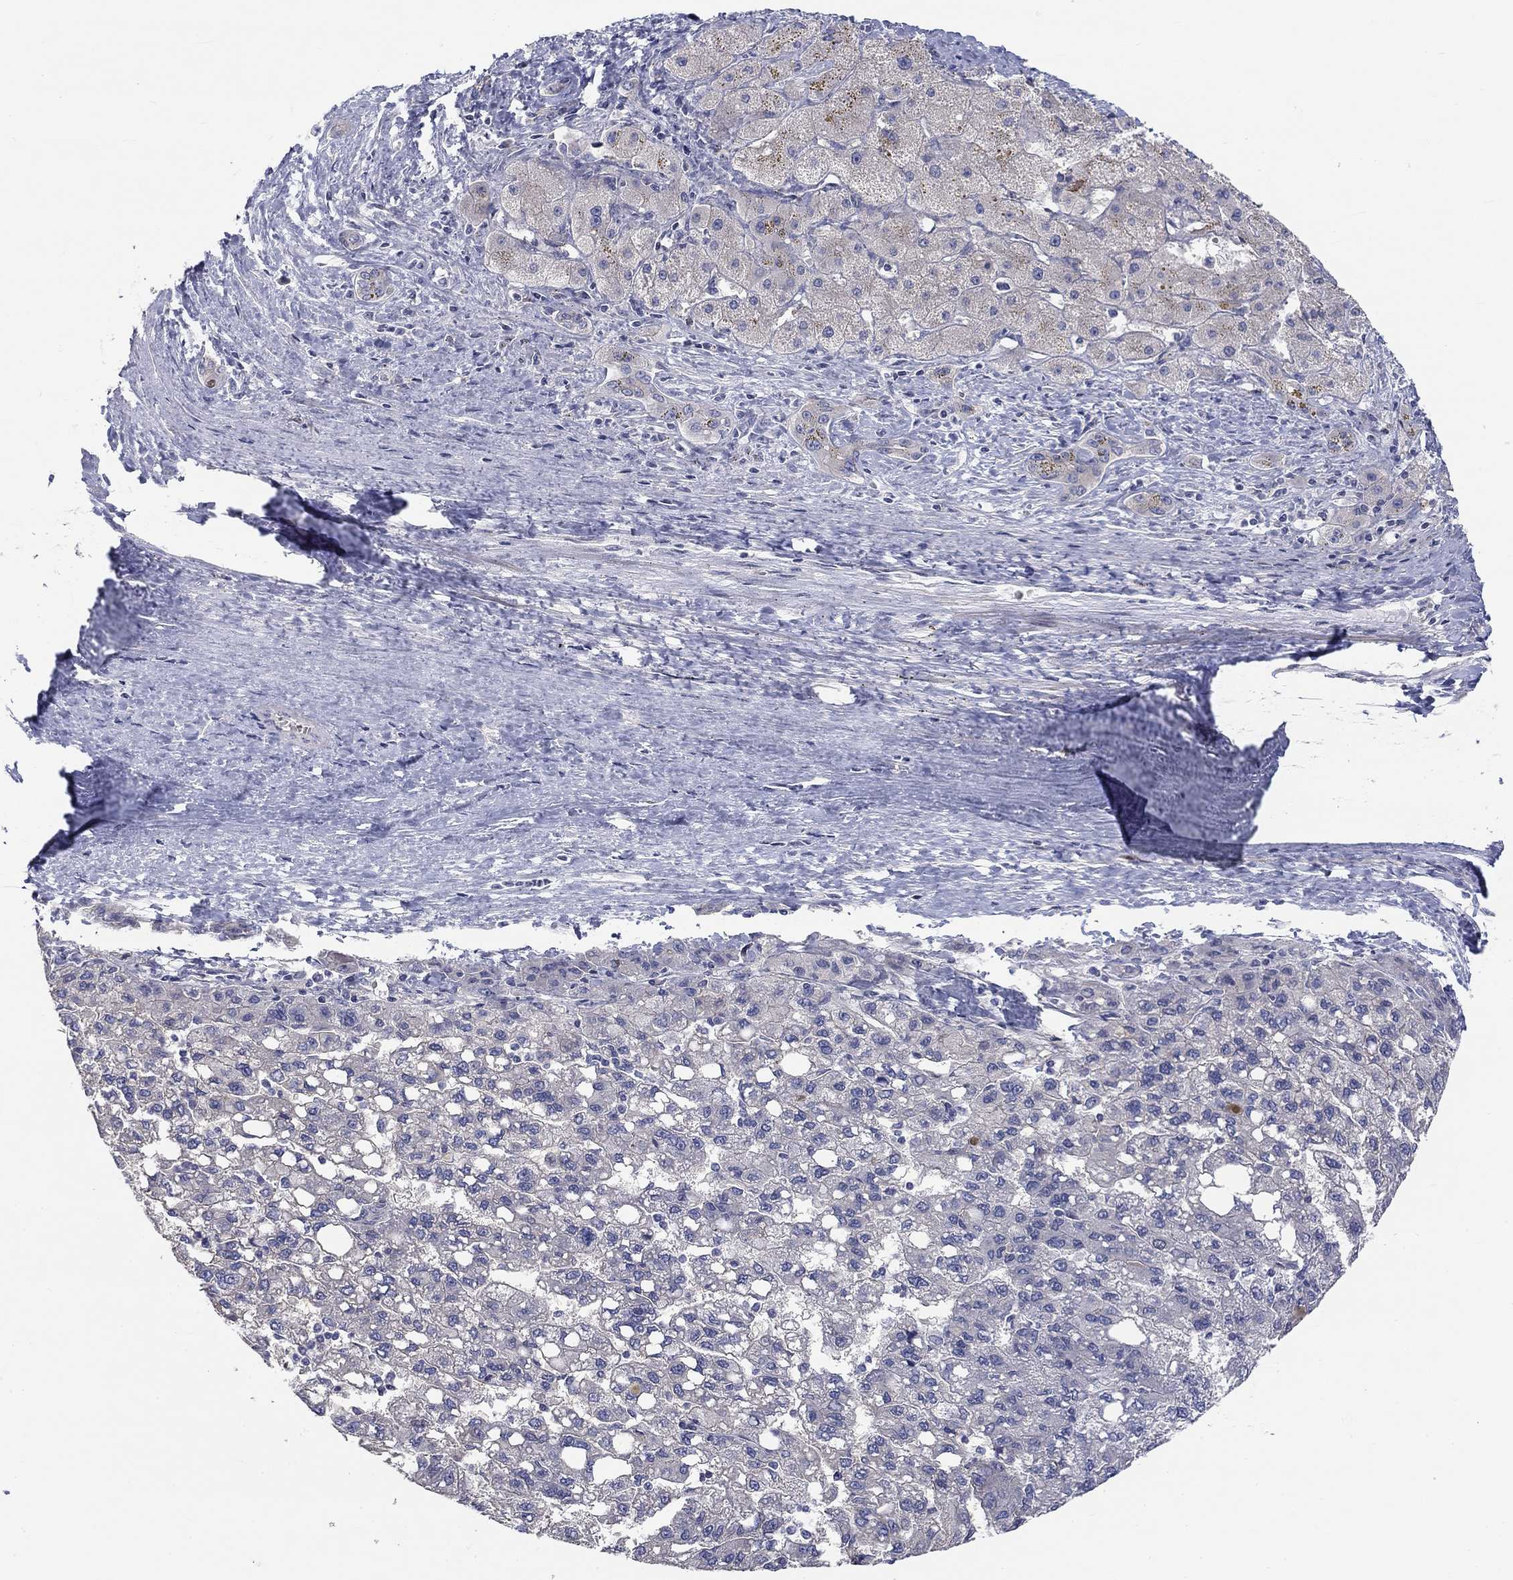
{"staining": {"intensity": "negative", "quantity": "none", "location": "none"}, "tissue": "liver cancer", "cell_type": "Tumor cells", "image_type": "cancer", "snomed": [{"axis": "morphology", "description": "Carcinoma, Hepatocellular, NOS"}, {"axis": "topography", "description": "Liver"}], "caption": "Immunohistochemistry photomicrograph of human liver cancer stained for a protein (brown), which exhibits no positivity in tumor cells.", "gene": "PRC1", "patient": {"sex": "female", "age": 82}}